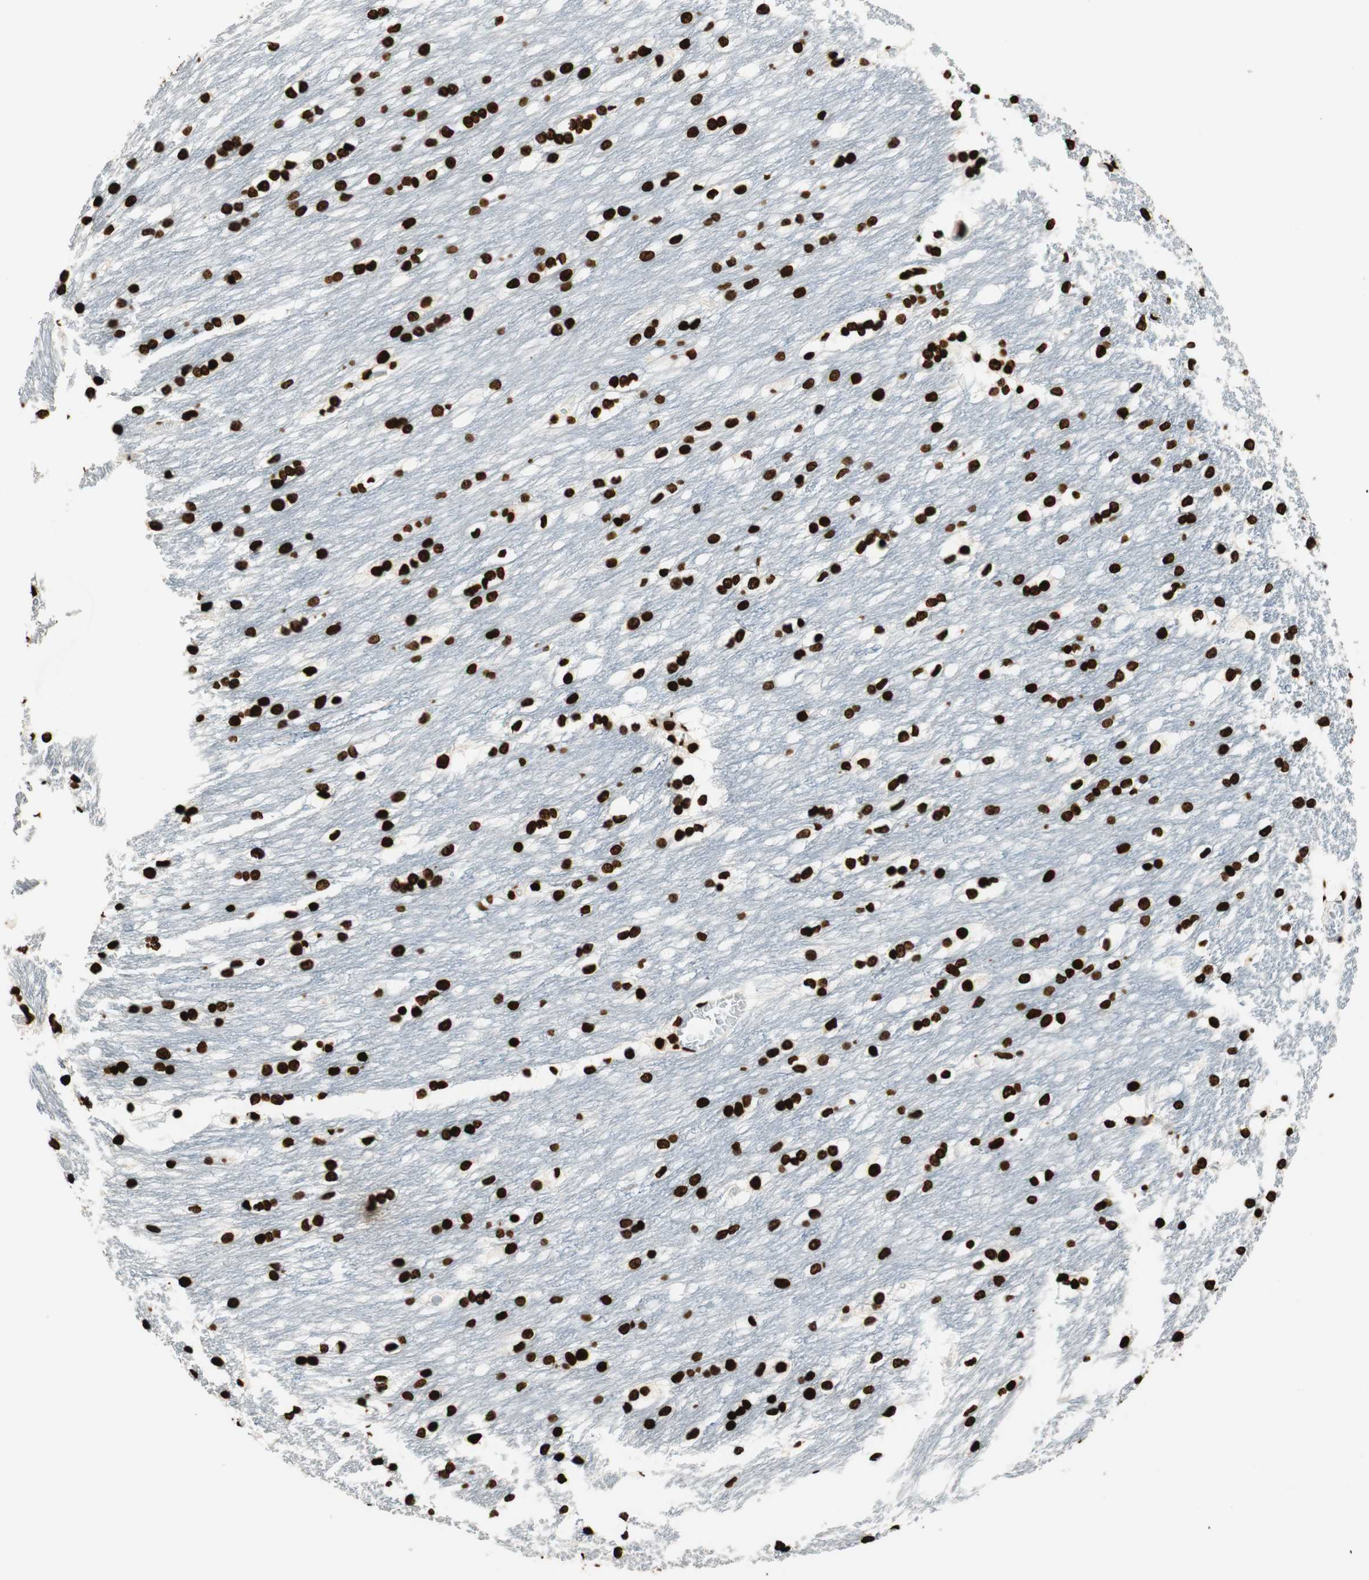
{"staining": {"intensity": "strong", "quantity": ">75%", "location": "nuclear"}, "tissue": "caudate", "cell_type": "Glial cells", "image_type": "normal", "snomed": [{"axis": "morphology", "description": "Normal tissue, NOS"}, {"axis": "topography", "description": "Lateral ventricle wall"}], "caption": "A high-resolution image shows immunohistochemistry (IHC) staining of unremarkable caudate, which shows strong nuclear expression in about >75% of glial cells. The staining was performed using DAB (3,3'-diaminobenzidine), with brown indicating positive protein expression. Nuclei are stained blue with hematoxylin.", "gene": "GLI2", "patient": {"sex": "female", "age": 19}}